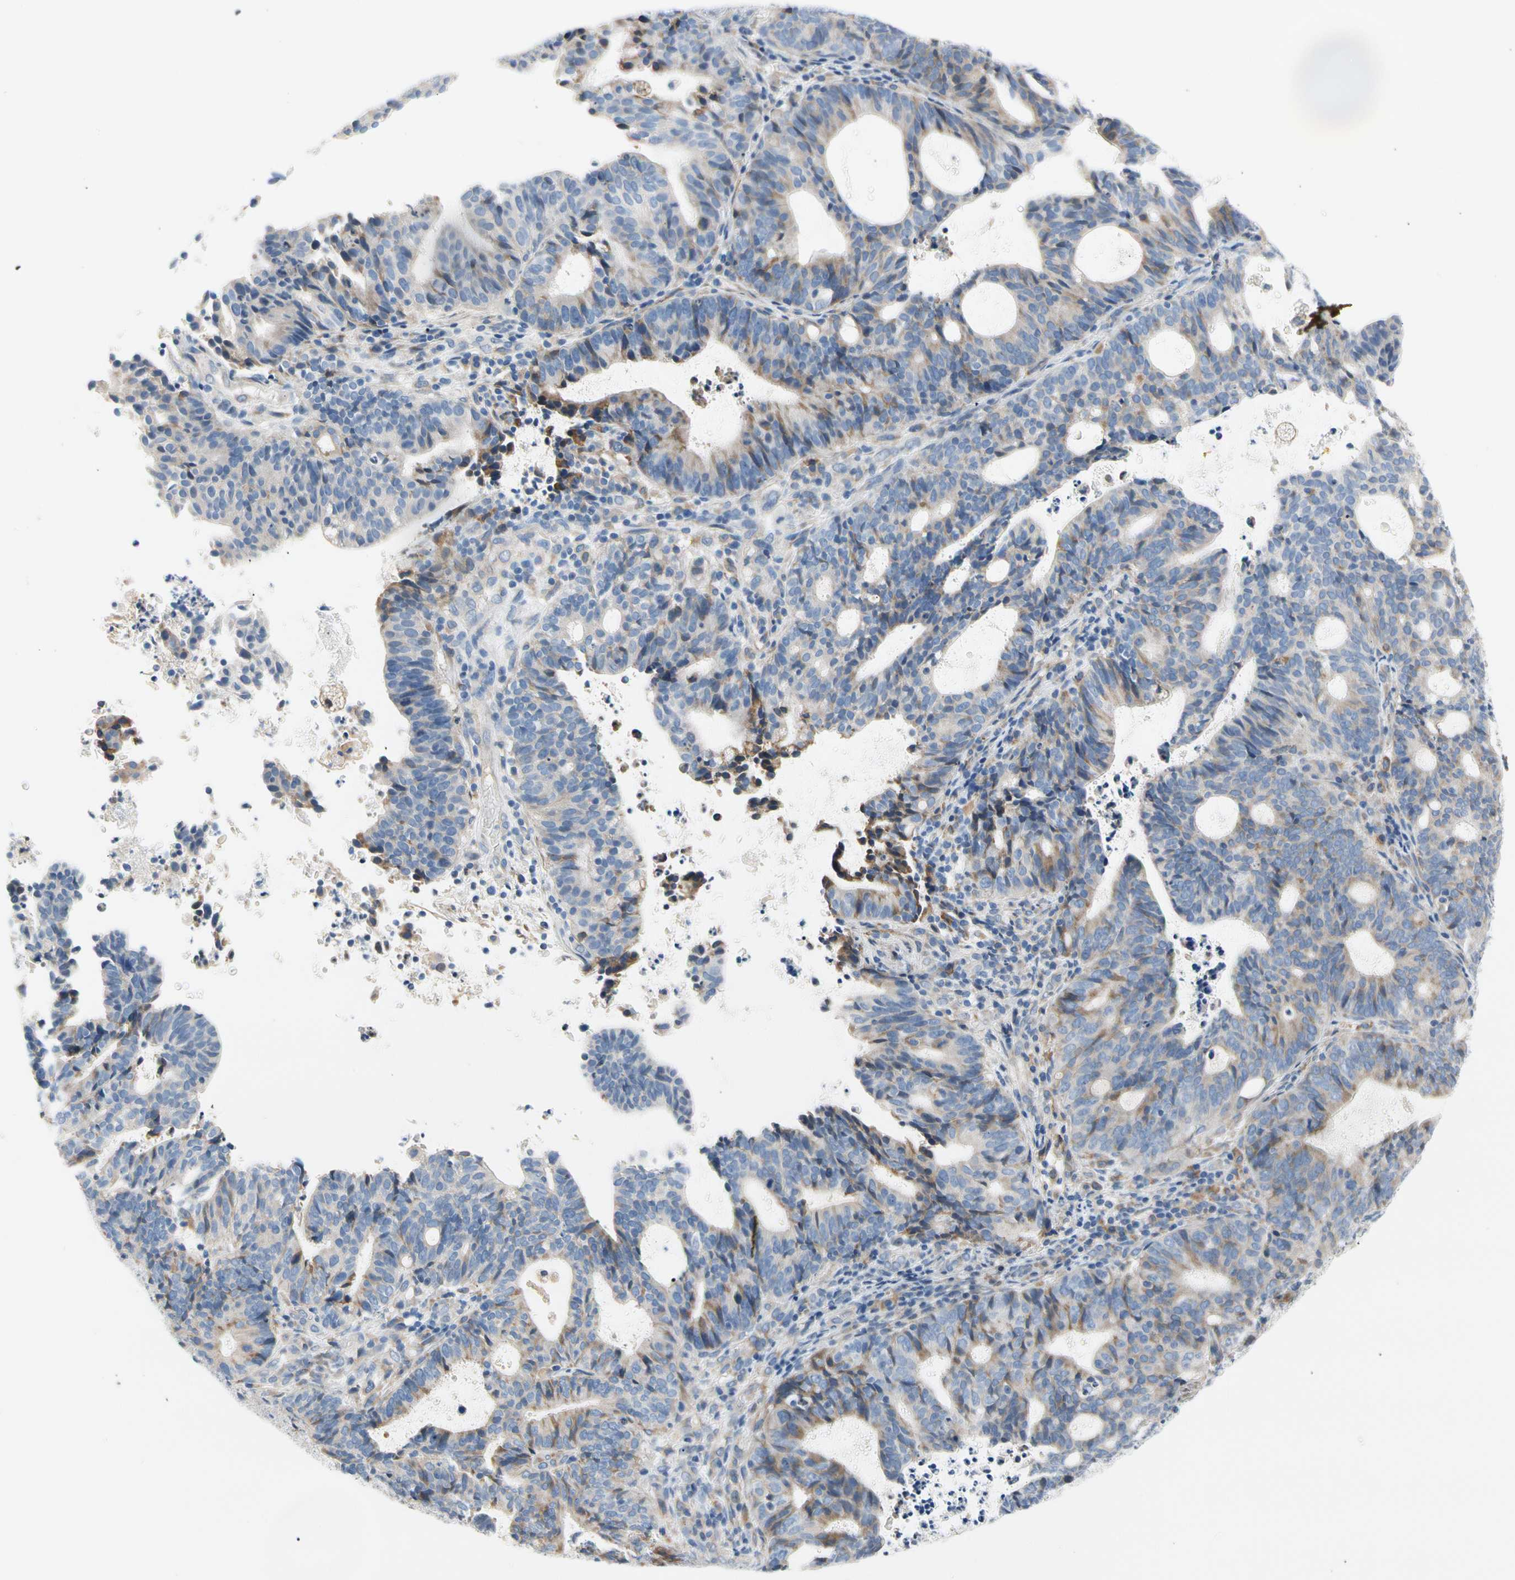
{"staining": {"intensity": "moderate", "quantity": "<25%", "location": "cytoplasmic/membranous"}, "tissue": "endometrial cancer", "cell_type": "Tumor cells", "image_type": "cancer", "snomed": [{"axis": "morphology", "description": "Adenocarcinoma, NOS"}, {"axis": "topography", "description": "Uterus"}], "caption": "Moderate cytoplasmic/membranous staining is seen in approximately <25% of tumor cells in endometrial cancer.", "gene": "STXBP1", "patient": {"sex": "female", "age": 83}}